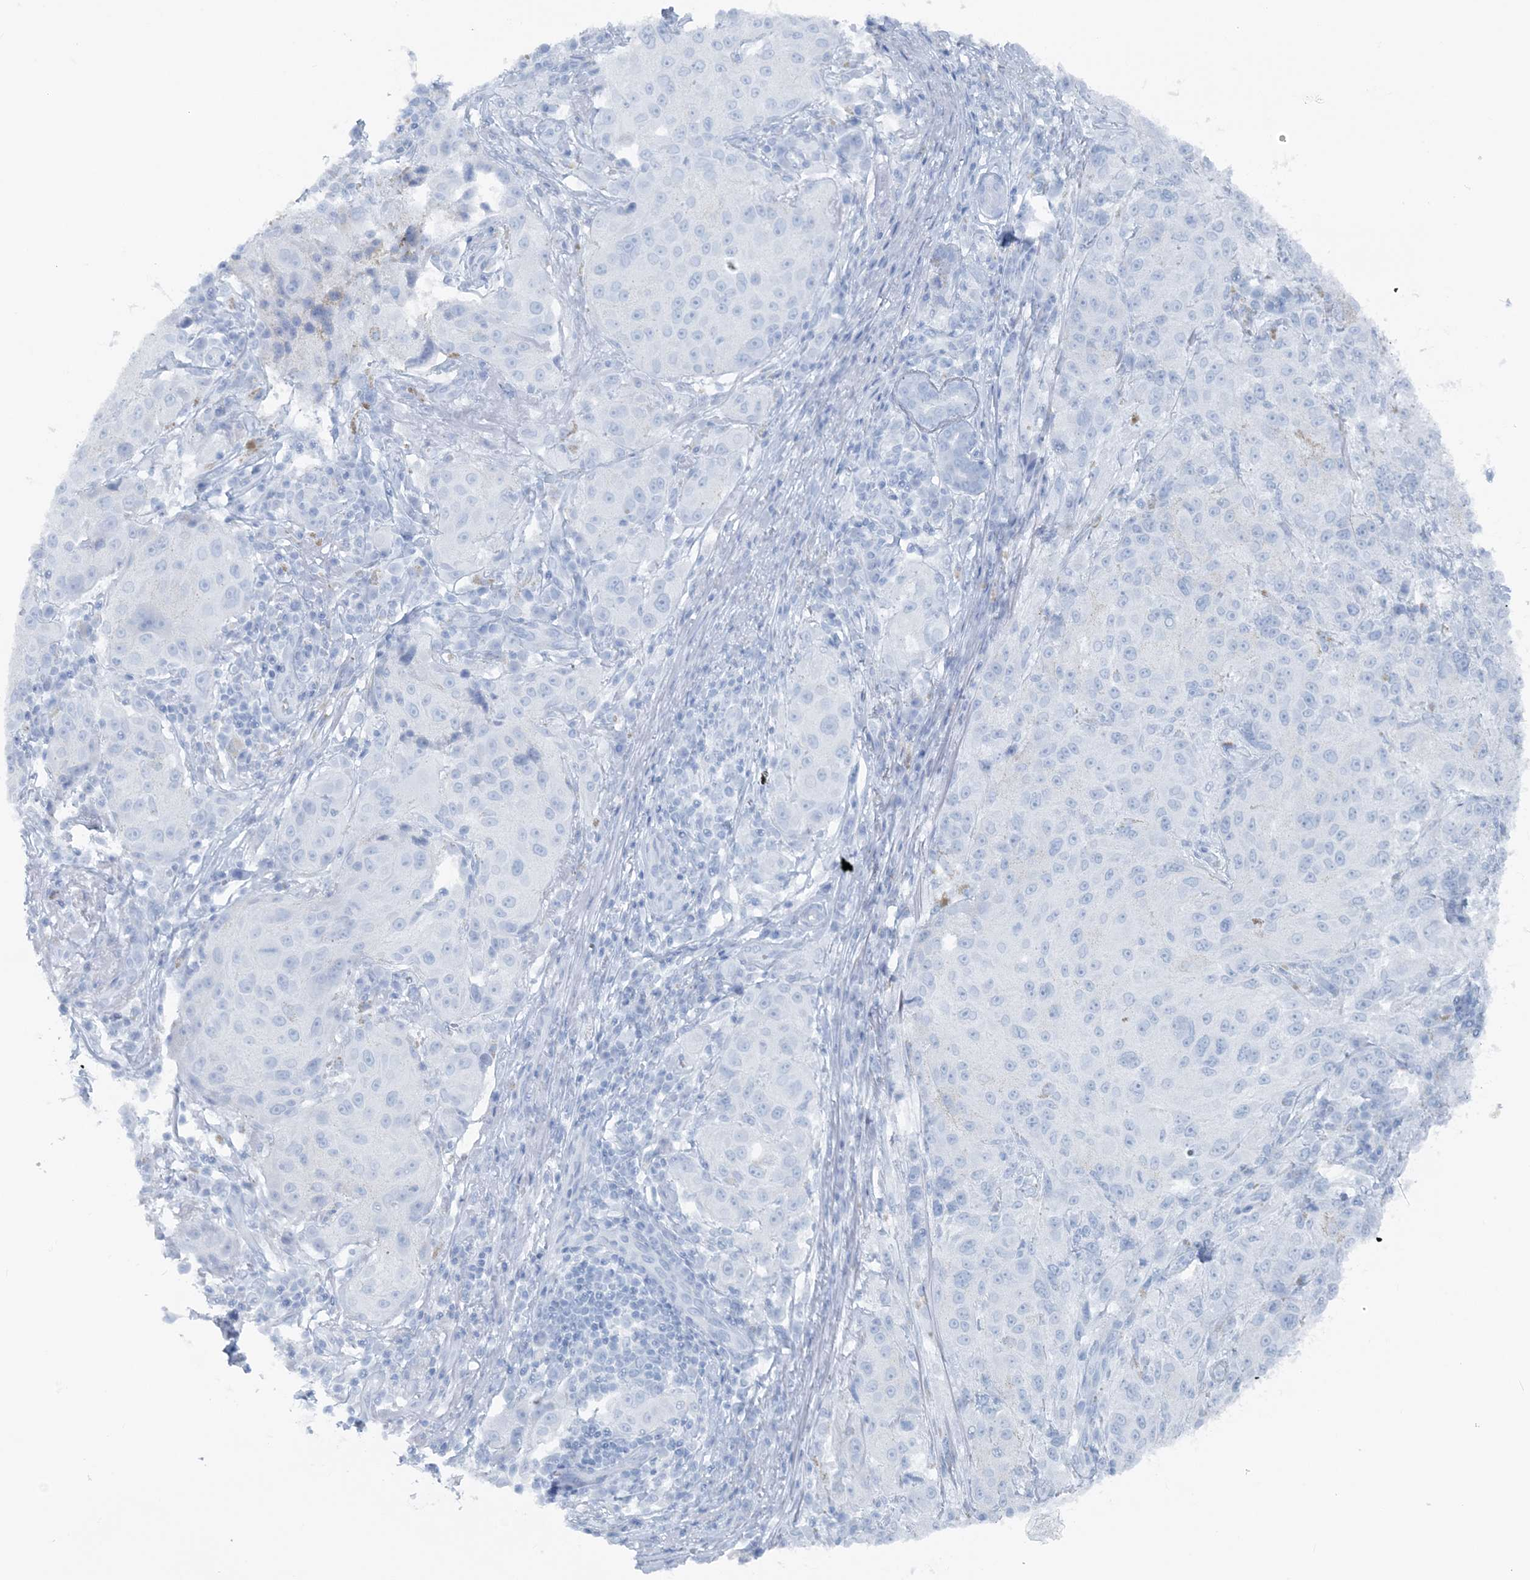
{"staining": {"intensity": "negative", "quantity": "none", "location": "none"}, "tissue": "melanoma", "cell_type": "Tumor cells", "image_type": "cancer", "snomed": [{"axis": "morphology", "description": "Necrosis, NOS"}, {"axis": "morphology", "description": "Malignant melanoma, NOS"}, {"axis": "topography", "description": "Skin"}], "caption": "IHC histopathology image of neoplastic tissue: melanoma stained with DAB demonstrates no significant protein staining in tumor cells.", "gene": "ATP11A", "patient": {"sex": "female", "age": 87}}